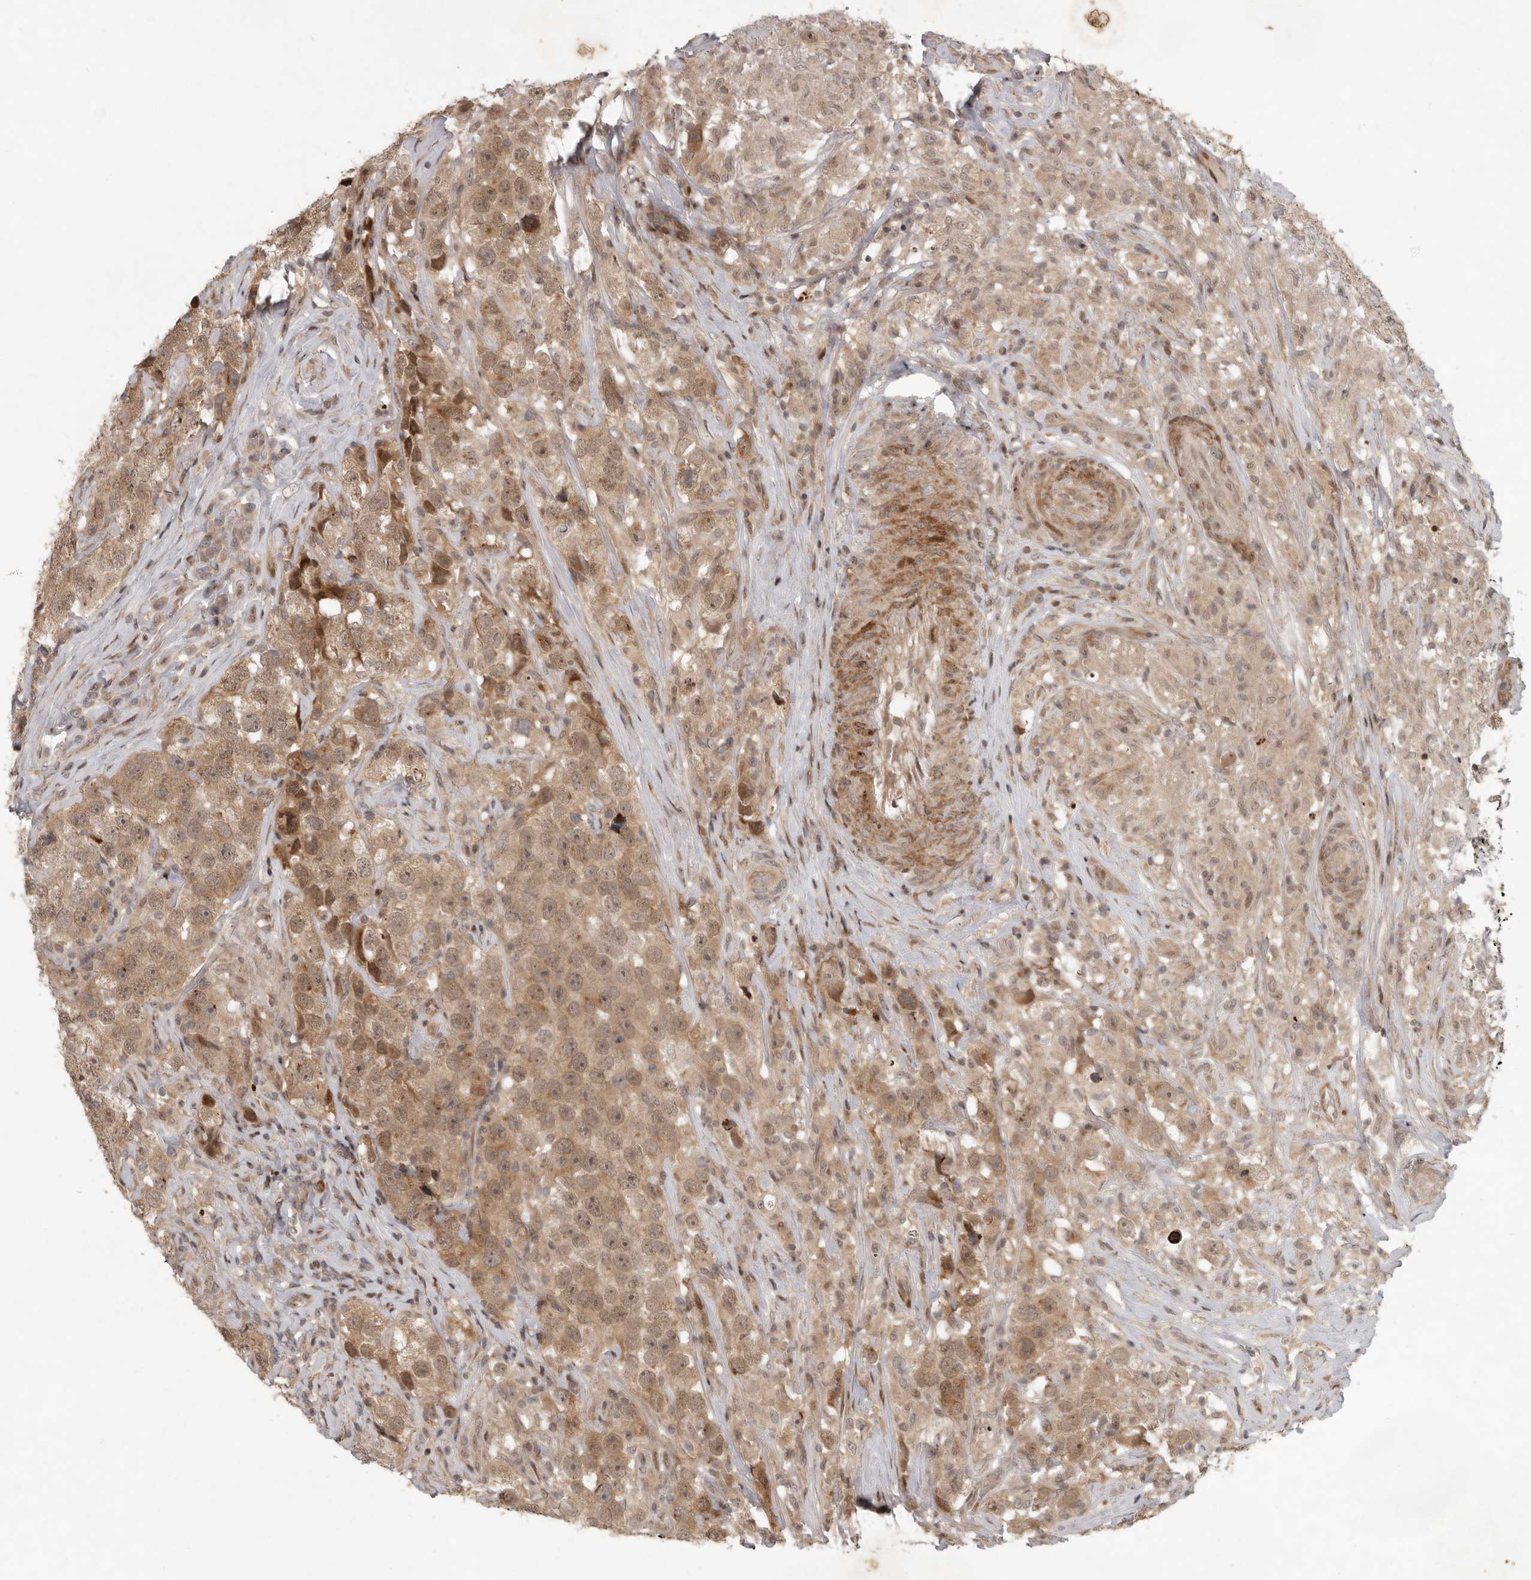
{"staining": {"intensity": "moderate", "quantity": ">75%", "location": "cytoplasmic/membranous,nuclear"}, "tissue": "testis cancer", "cell_type": "Tumor cells", "image_type": "cancer", "snomed": [{"axis": "morphology", "description": "Seminoma, NOS"}, {"axis": "topography", "description": "Testis"}], "caption": "Immunohistochemical staining of human testis seminoma shows moderate cytoplasmic/membranous and nuclear protein staining in approximately >75% of tumor cells.", "gene": "RABIF", "patient": {"sex": "male", "age": 49}}